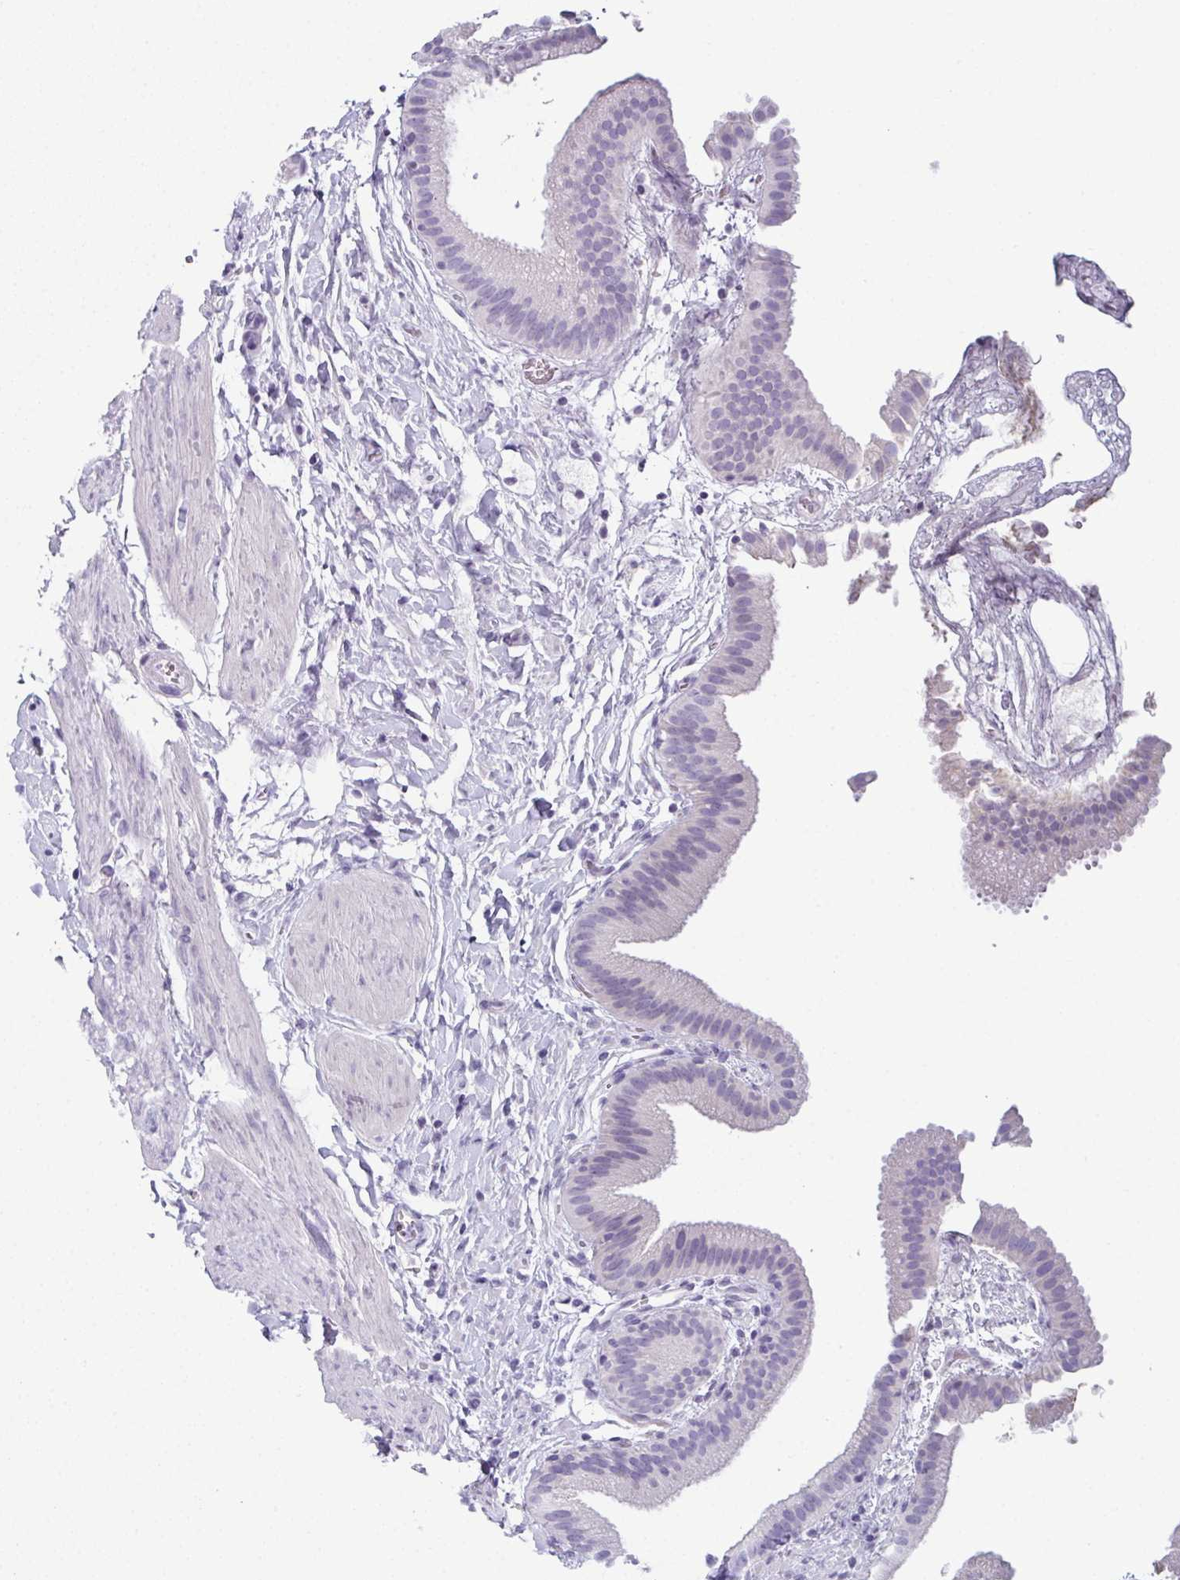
{"staining": {"intensity": "negative", "quantity": "none", "location": "none"}, "tissue": "gallbladder", "cell_type": "Glandular cells", "image_type": "normal", "snomed": [{"axis": "morphology", "description": "Normal tissue, NOS"}, {"axis": "topography", "description": "Gallbladder"}], "caption": "This micrograph is of normal gallbladder stained with immunohistochemistry (IHC) to label a protein in brown with the nuclei are counter-stained blue. There is no expression in glandular cells. Brightfield microscopy of immunohistochemistry stained with DAB (brown) and hematoxylin (blue), captured at high magnification.", "gene": "ENKUR", "patient": {"sex": "female", "age": 63}}